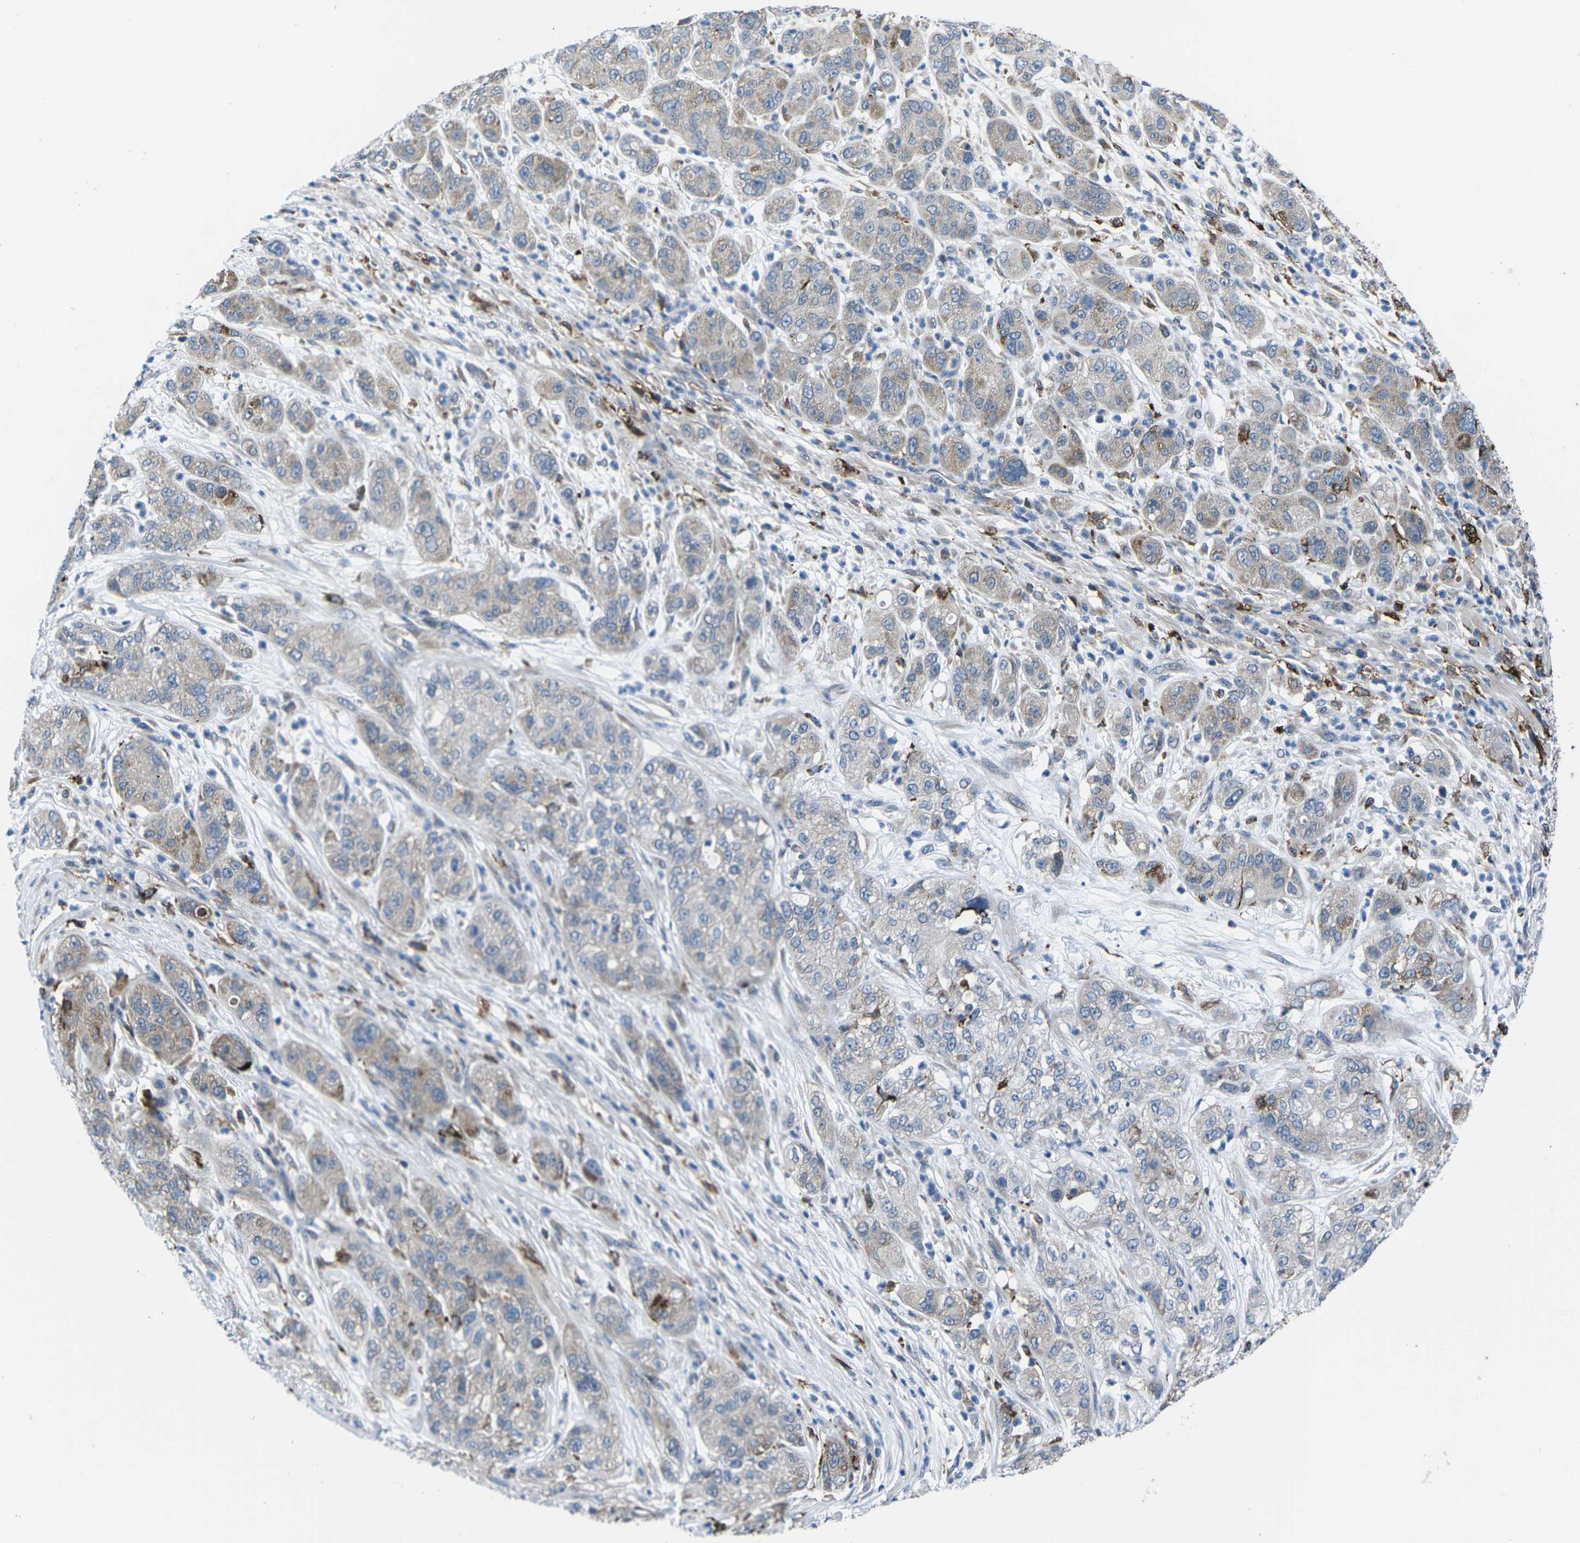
{"staining": {"intensity": "weak", "quantity": "<25%", "location": "cytoplasmic/membranous"}, "tissue": "pancreatic cancer", "cell_type": "Tumor cells", "image_type": "cancer", "snomed": [{"axis": "morphology", "description": "Adenocarcinoma, NOS"}, {"axis": "topography", "description": "Pancreas"}], "caption": "Tumor cells are negative for brown protein staining in pancreatic cancer (adenocarcinoma).", "gene": "PTPN1", "patient": {"sex": "female", "age": 78}}